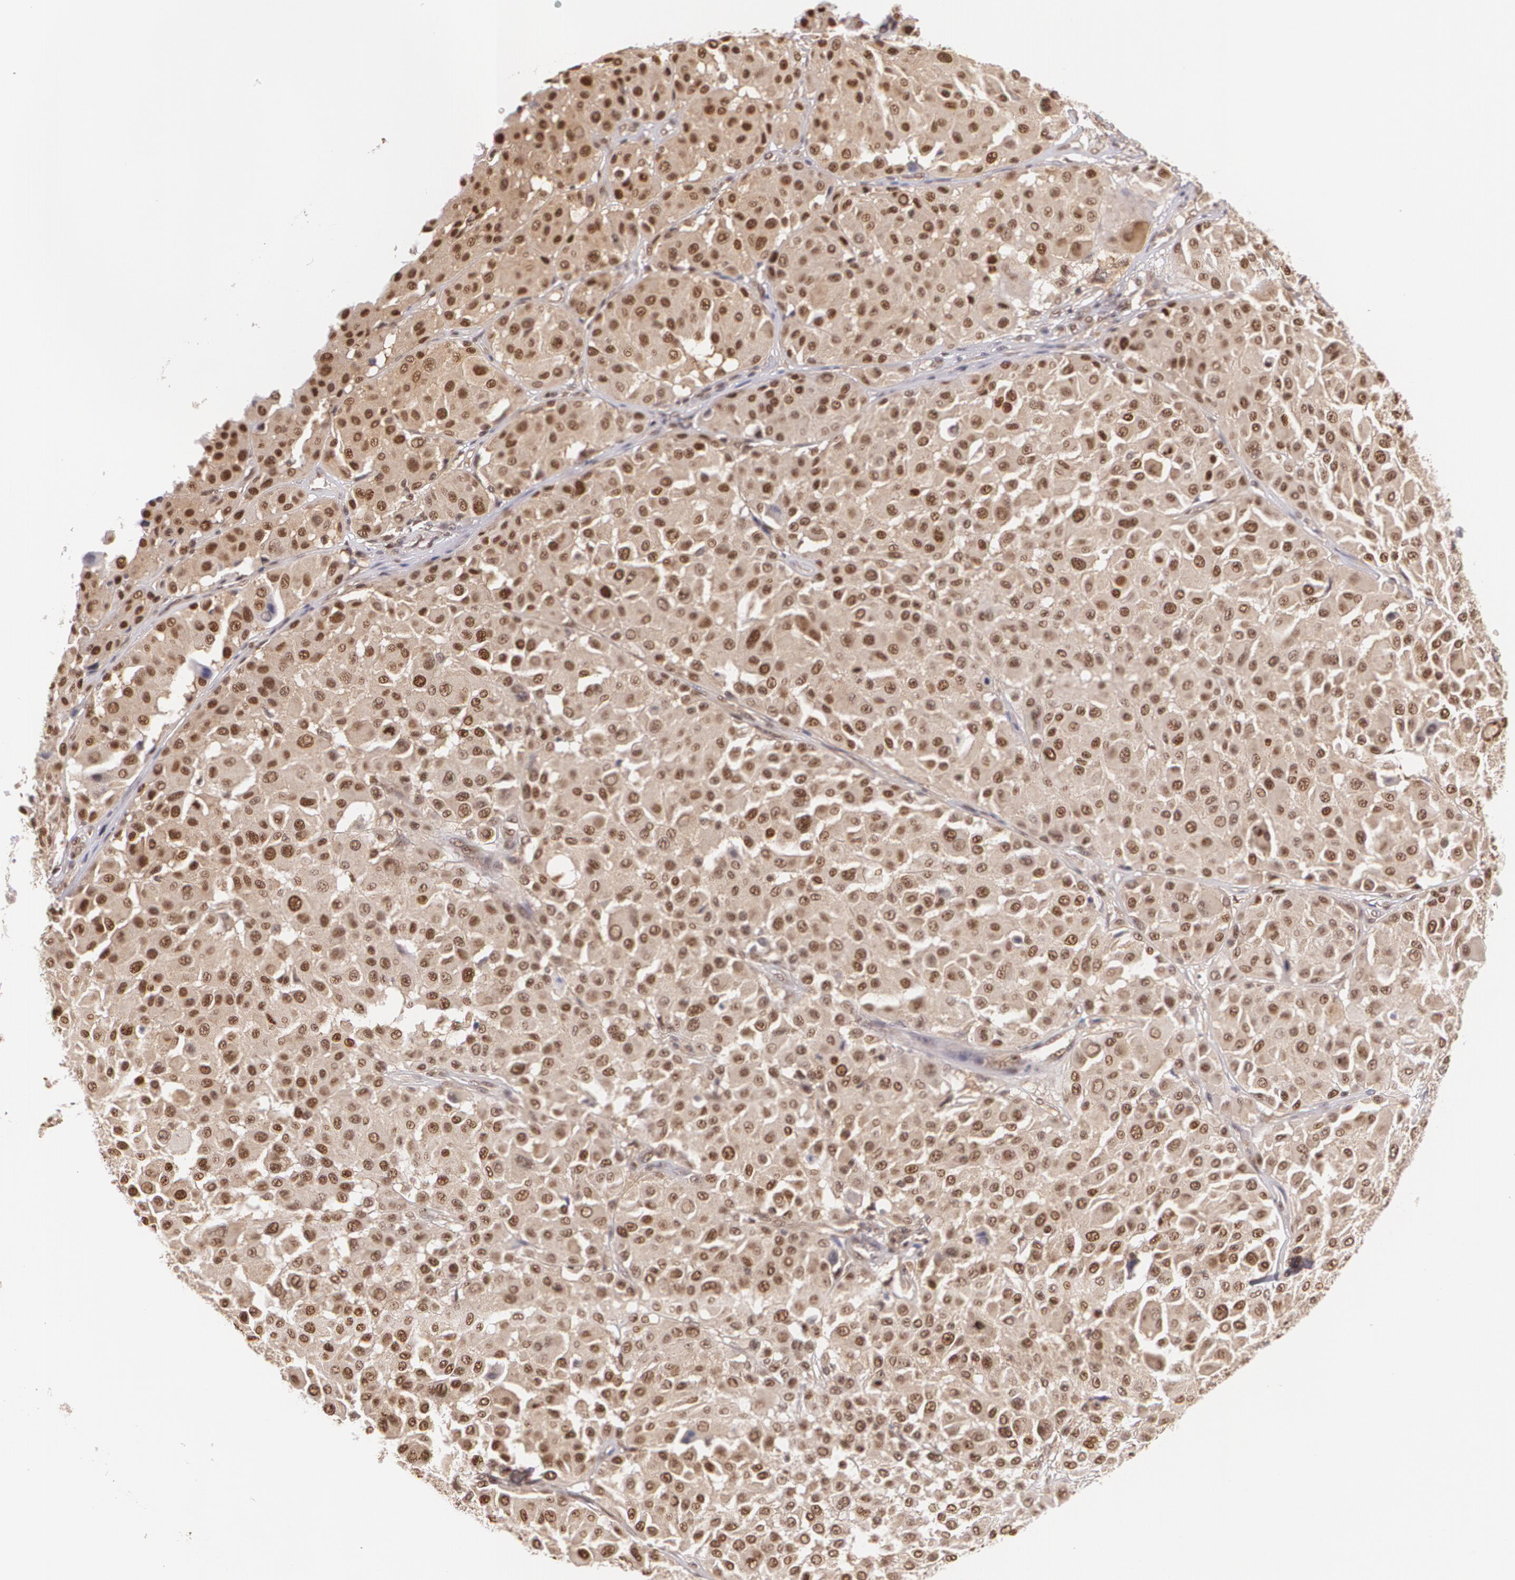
{"staining": {"intensity": "moderate", "quantity": ">75%", "location": "cytoplasmic/membranous,nuclear"}, "tissue": "melanoma", "cell_type": "Tumor cells", "image_type": "cancer", "snomed": [{"axis": "morphology", "description": "Malignant melanoma, Metastatic site"}, {"axis": "topography", "description": "Soft tissue"}], "caption": "Malignant melanoma (metastatic site) stained for a protein displays moderate cytoplasmic/membranous and nuclear positivity in tumor cells. (Stains: DAB in brown, nuclei in blue, Microscopy: brightfield microscopy at high magnification).", "gene": "CUL2", "patient": {"sex": "male", "age": 41}}